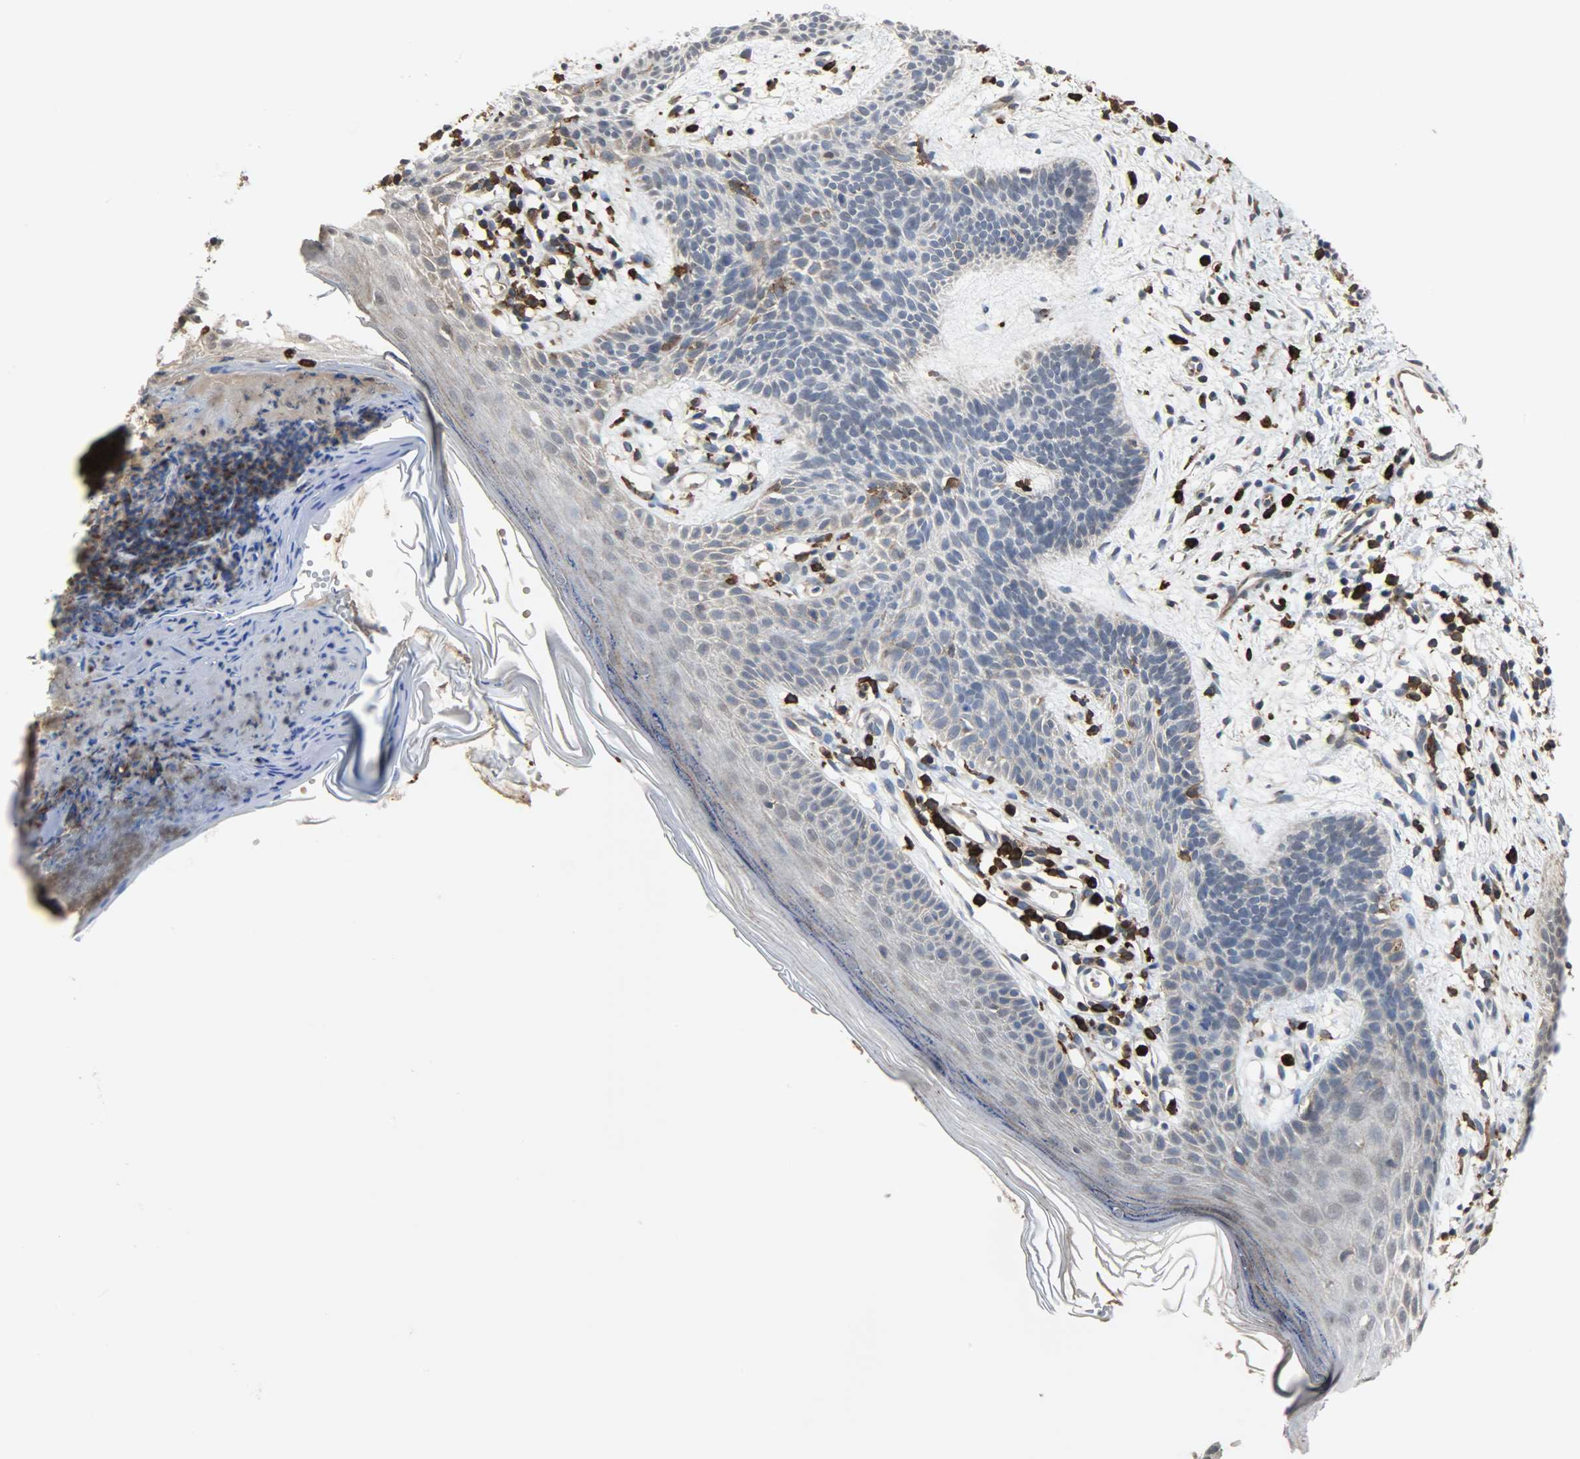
{"staining": {"intensity": "weak", "quantity": "<25%", "location": "cytoplasmic/membranous"}, "tissue": "skin cancer", "cell_type": "Tumor cells", "image_type": "cancer", "snomed": [{"axis": "morphology", "description": "Normal tissue, NOS"}, {"axis": "morphology", "description": "Basal cell carcinoma"}, {"axis": "topography", "description": "Skin"}], "caption": "The histopathology image displays no significant staining in tumor cells of skin basal cell carcinoma.", "gene": "SKAP2", "patient": {"sex": "female", "age": 69}}